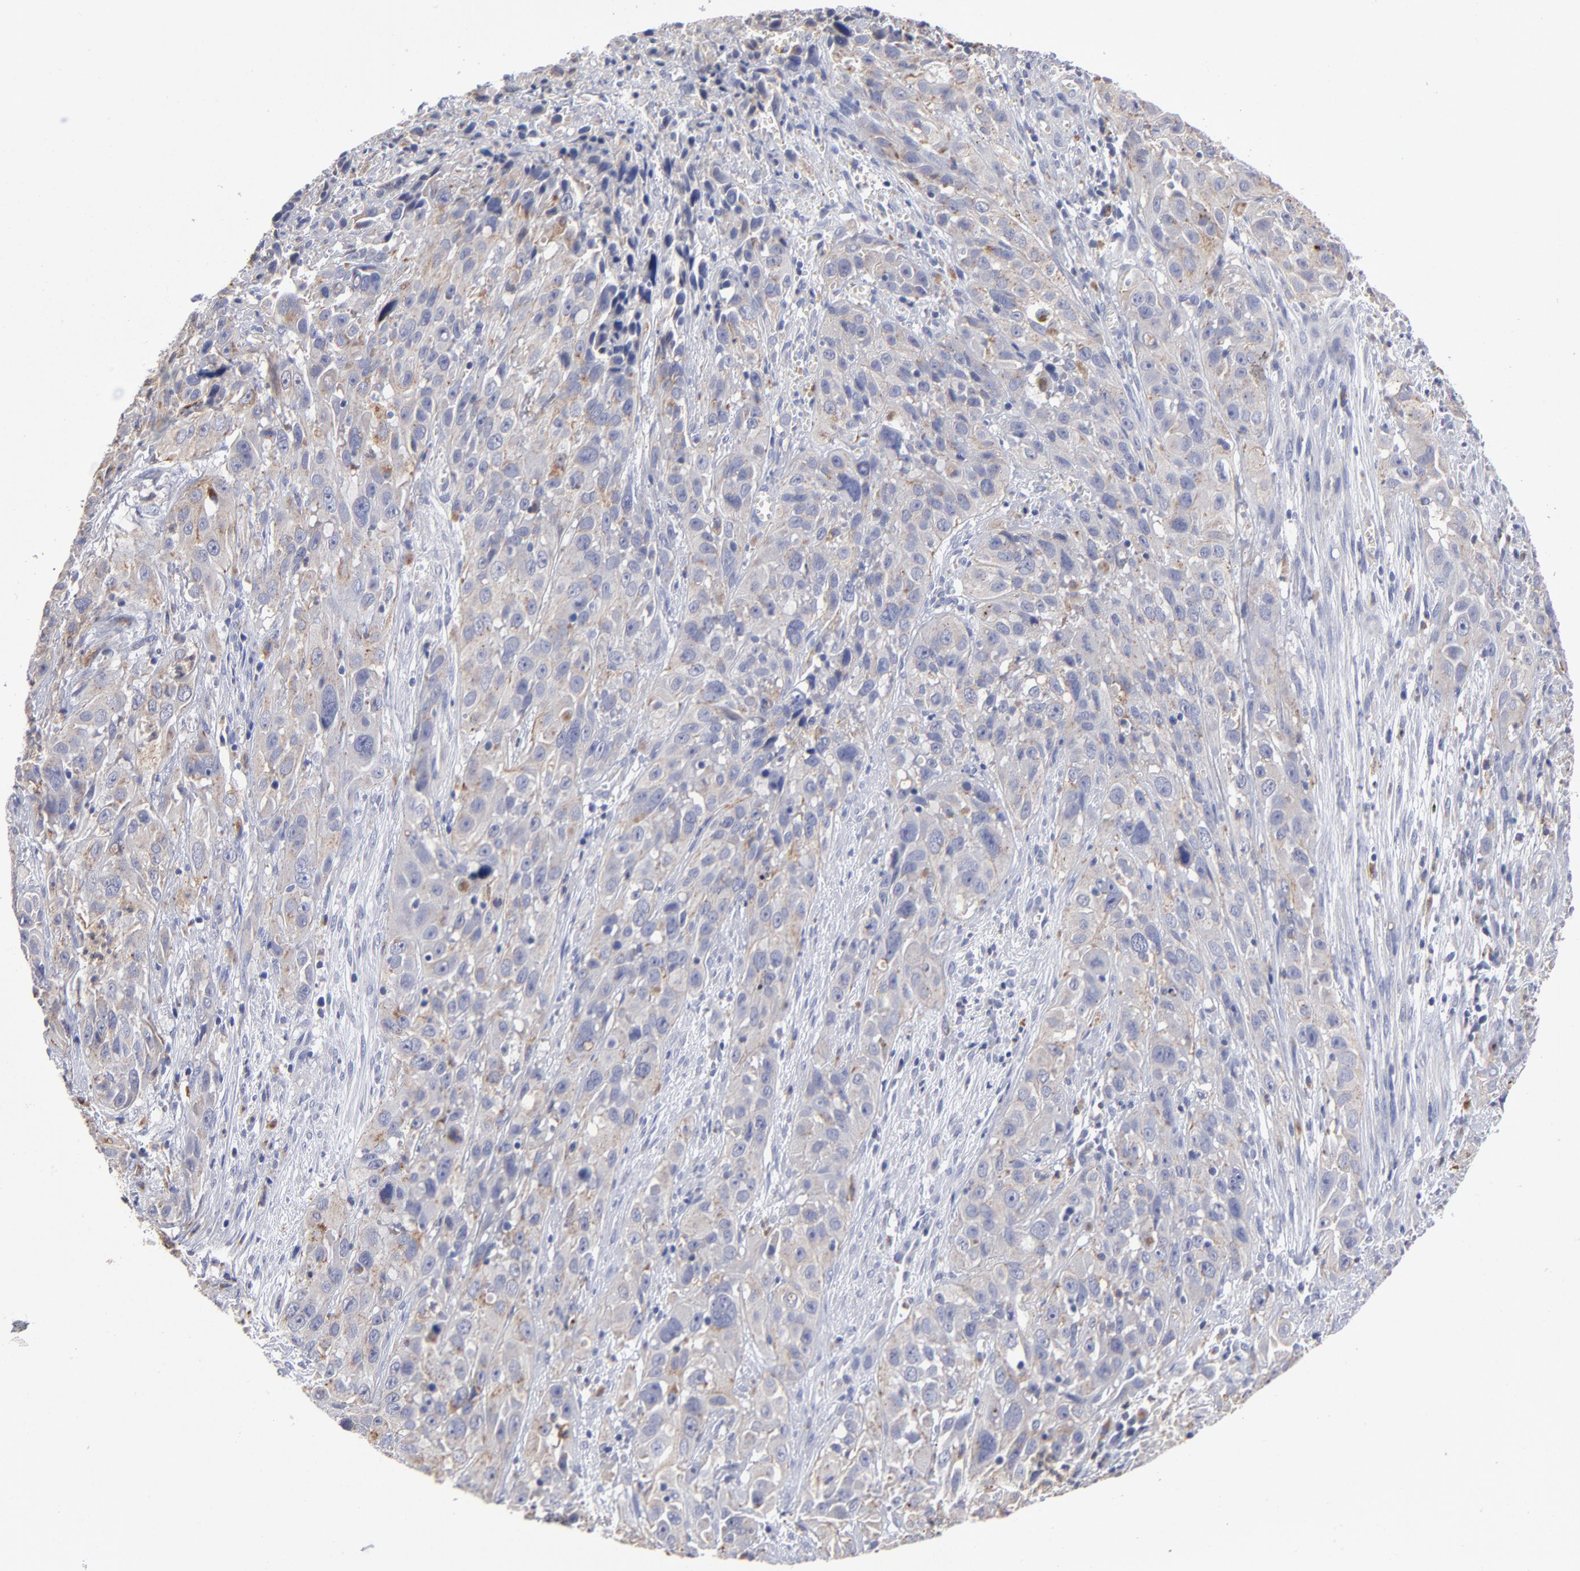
{"staining": {"intensity": "weak", "quantity": ">75%", "location": "cytoplasmic/membranous"}, "tissue": "cervical cancer", "cell_type": "Tumor cells", "image_type": "cancer", "snomed": [{"axis": "morphology", "description": "Squamous cell carcinoma, NOS"}, {"axis": "topography", "description": "Cervix"}], "caption": "Brown immunohistochemical staining in cervical cancer (squamous cell carcinoma) shows weak cytoplasmic/membranous positivity in approximately >75% of tumor cells. (DAB (3,3'-diaminobenzidine) IHC with brightfield microscopy, high magnification).", "gene": "RRAGB", "patient": {"sex": "female", "age": 32}}